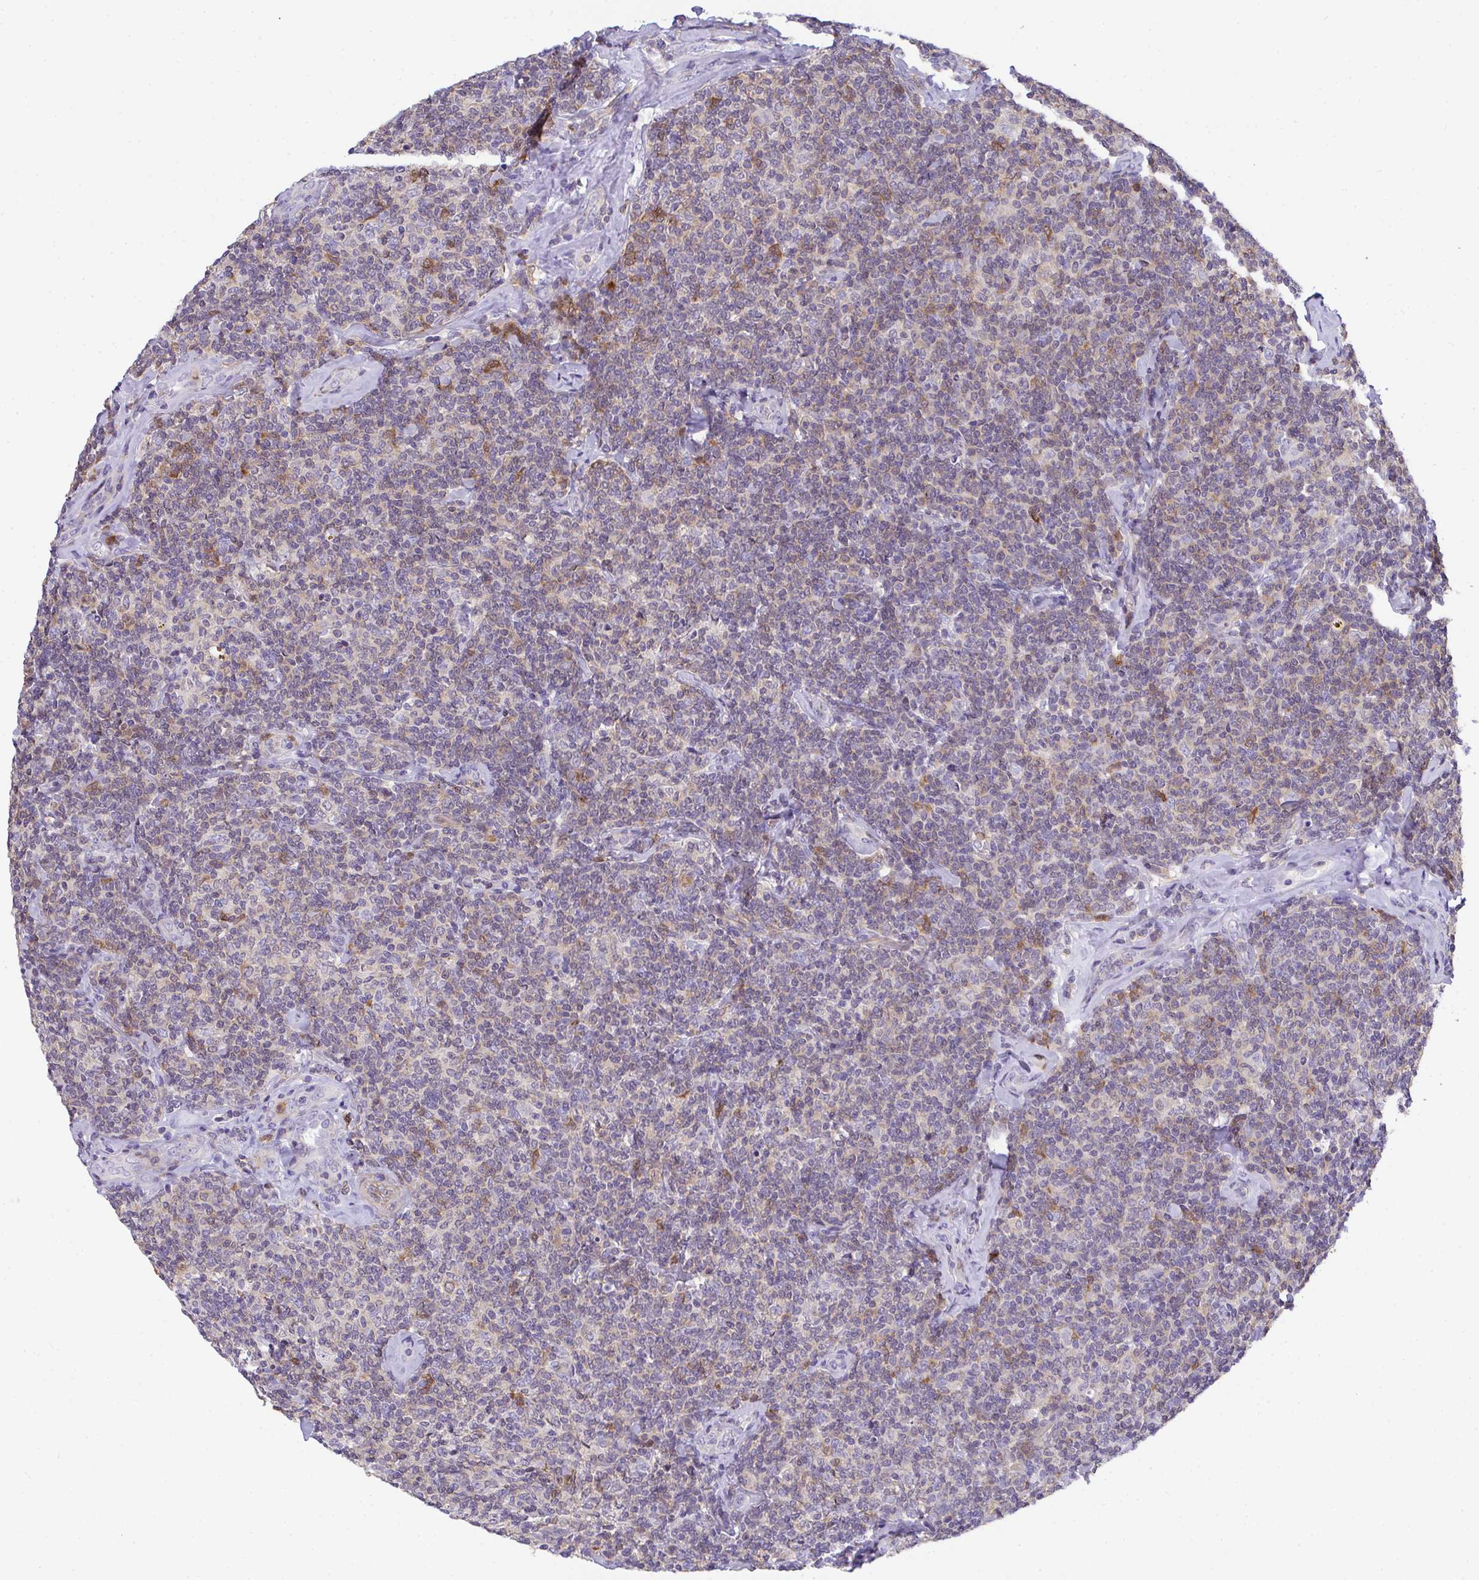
{"staining": {"intensity": "negative", "quantity": "none", "location": "none"}, "tissue": "lymphoma", "cell_type": "Tumor cells", "image_type": "cancer", "snomed": [{"axis": "morphology", "description": "Malignant lymphoma, non-Hodgkin's type, Low grade"}, {"axis": "topography", "description": "Lymph node"}], "caption": "DAB (3,3'-diaminobenzidine) immunohistochemical staining of malignant lymphoma, non-Hodgkin's type (low-grade) shows no significant staining in tumor cells. (IHC, brightfield microscopy, high magnification).", "gene": "TNFAIP8", "patient": {"sex": "female", "age": 56}}